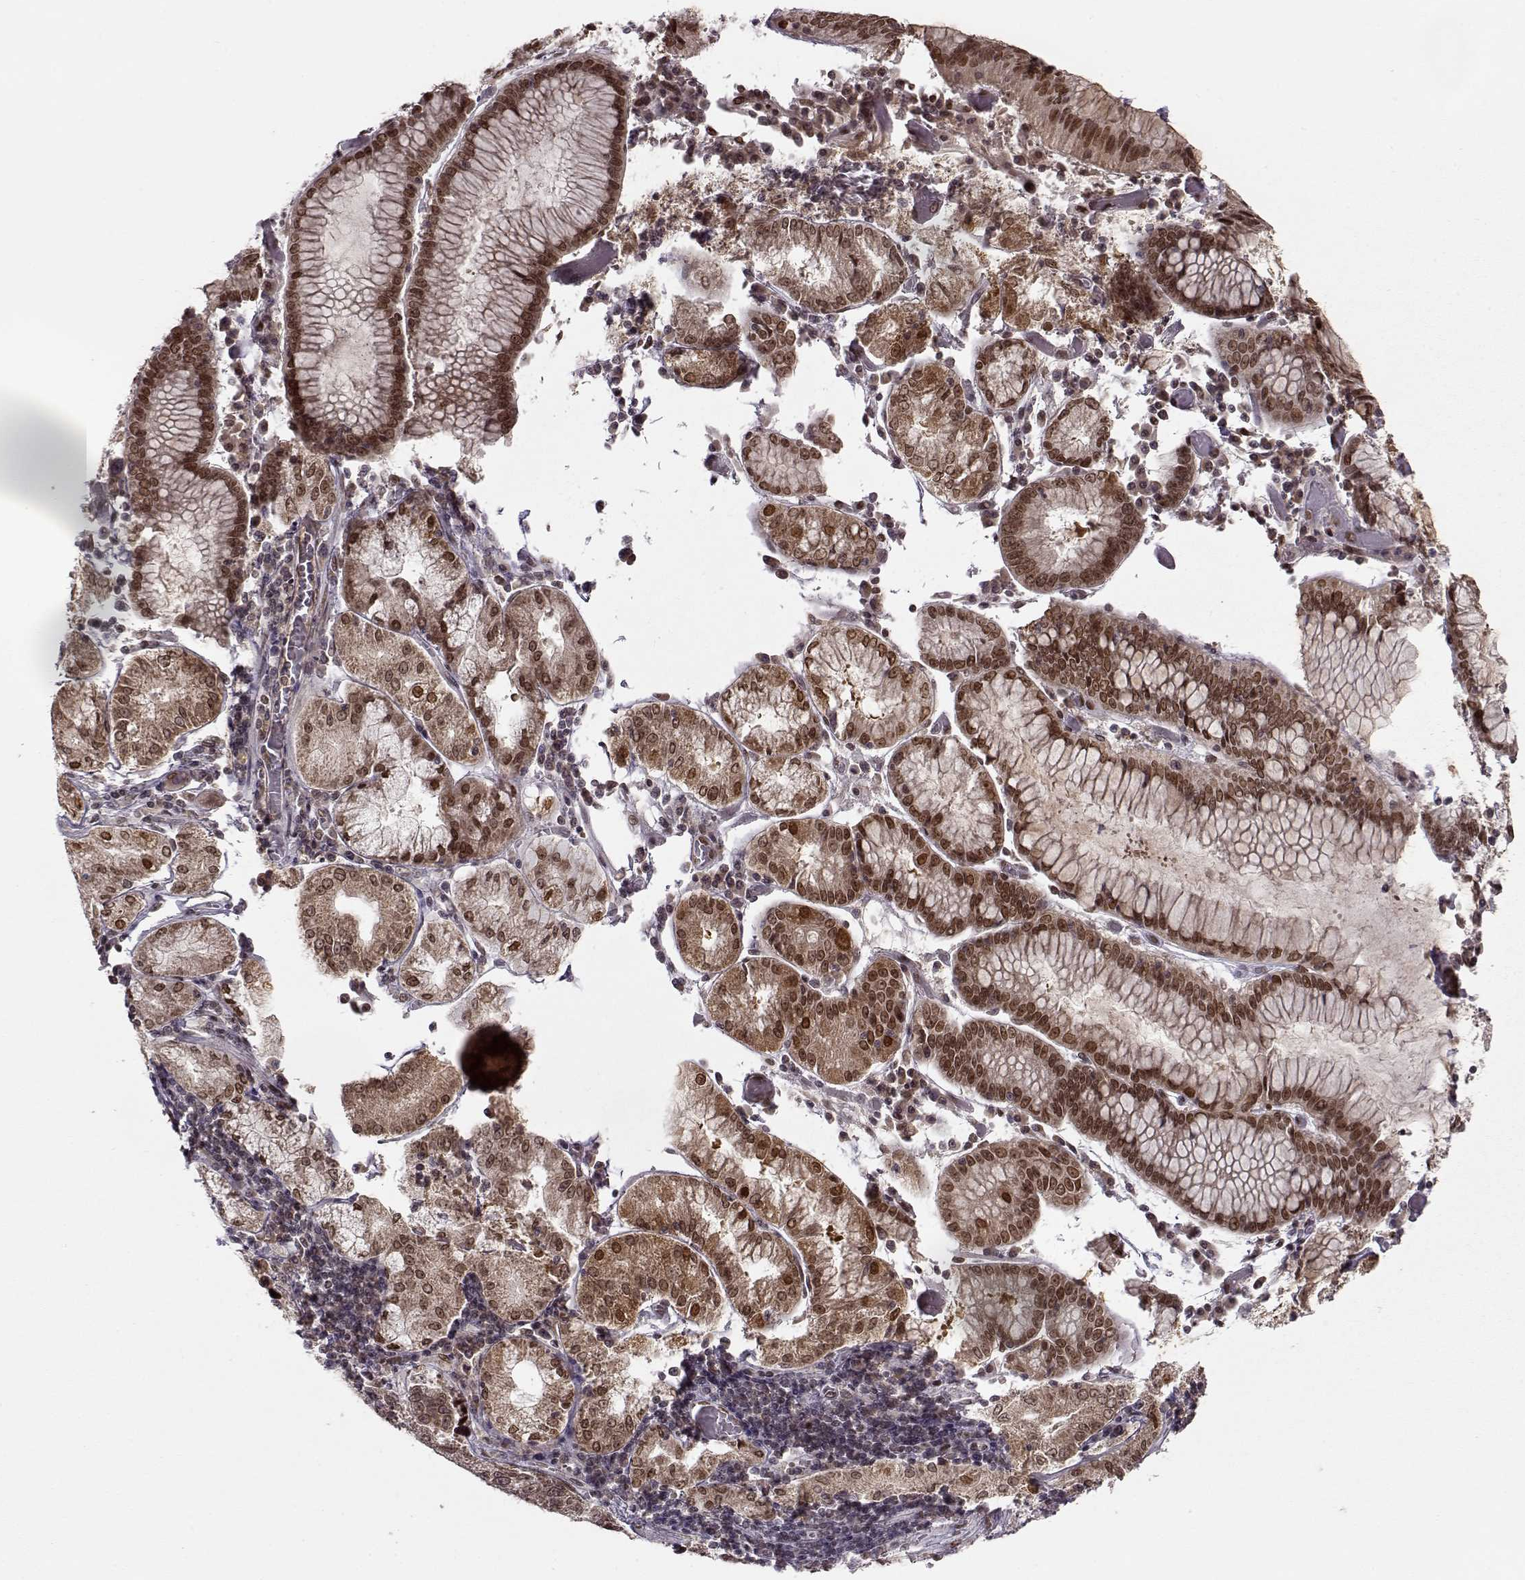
{"staining": {"intensity": "strong", "quantity": ">75%", "location": "cytoplasmic/membranous,nuclear"}, "tissue": "stomach cancer", "cell_type": "Tumor cells", "image_type": "cancer", "snomed": [{"axis": "morphology", "description": "Adenocarcinoma, NOS"}, {"axis": "topography", "description": "Stomach"}], "caption": "Tumor cells reveal high levels of strong cytoplasmic/membranous and nuclear expression in about >75% of cells in stomach cancer (adenocarcinoma). Nuclei are stained in blue.", "gene": "RAI1", "patient": {"sex": "male", "age": 93}}